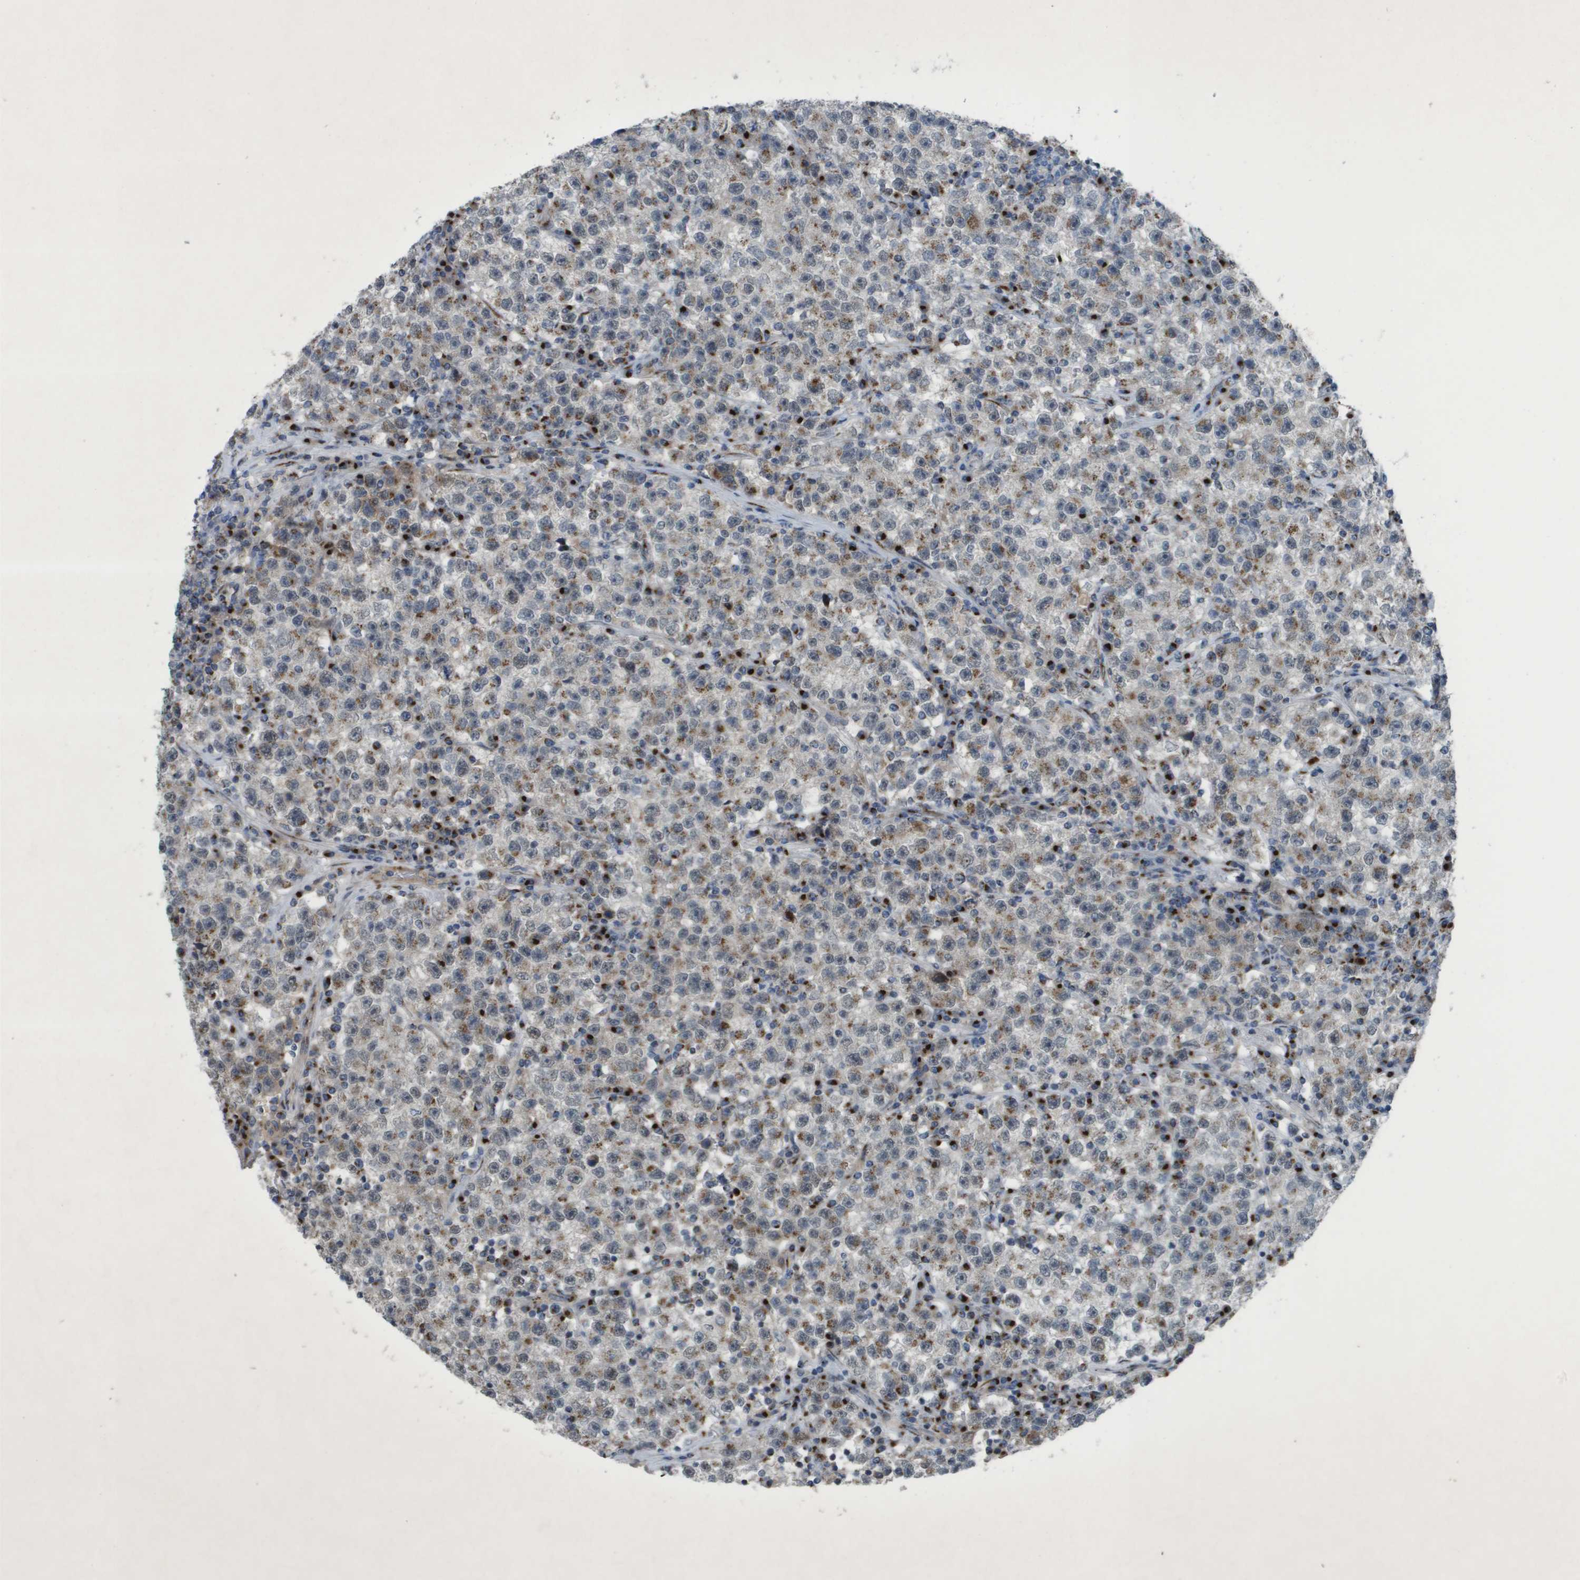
{"staining": {"intensity": "moderate", "quantity": "25%-75%", "location": "cytoplasmic/membranous"}, "tissue": "testis cancer", "cell_type": "Tumor cells", "image_type": "cancer", "snomed": [{"axis": "morphology", "description": "Seminoma, NOS"}, {"axis": "topography", "description": "Testis"}], "caption": "The immunohistochemical stain labels moderate cytoplasmic/membranous positivity in tumor cells of testis seminoma tissue.", "gene": "QSOX2", "patient": {"sex": "male", "age": 22}}